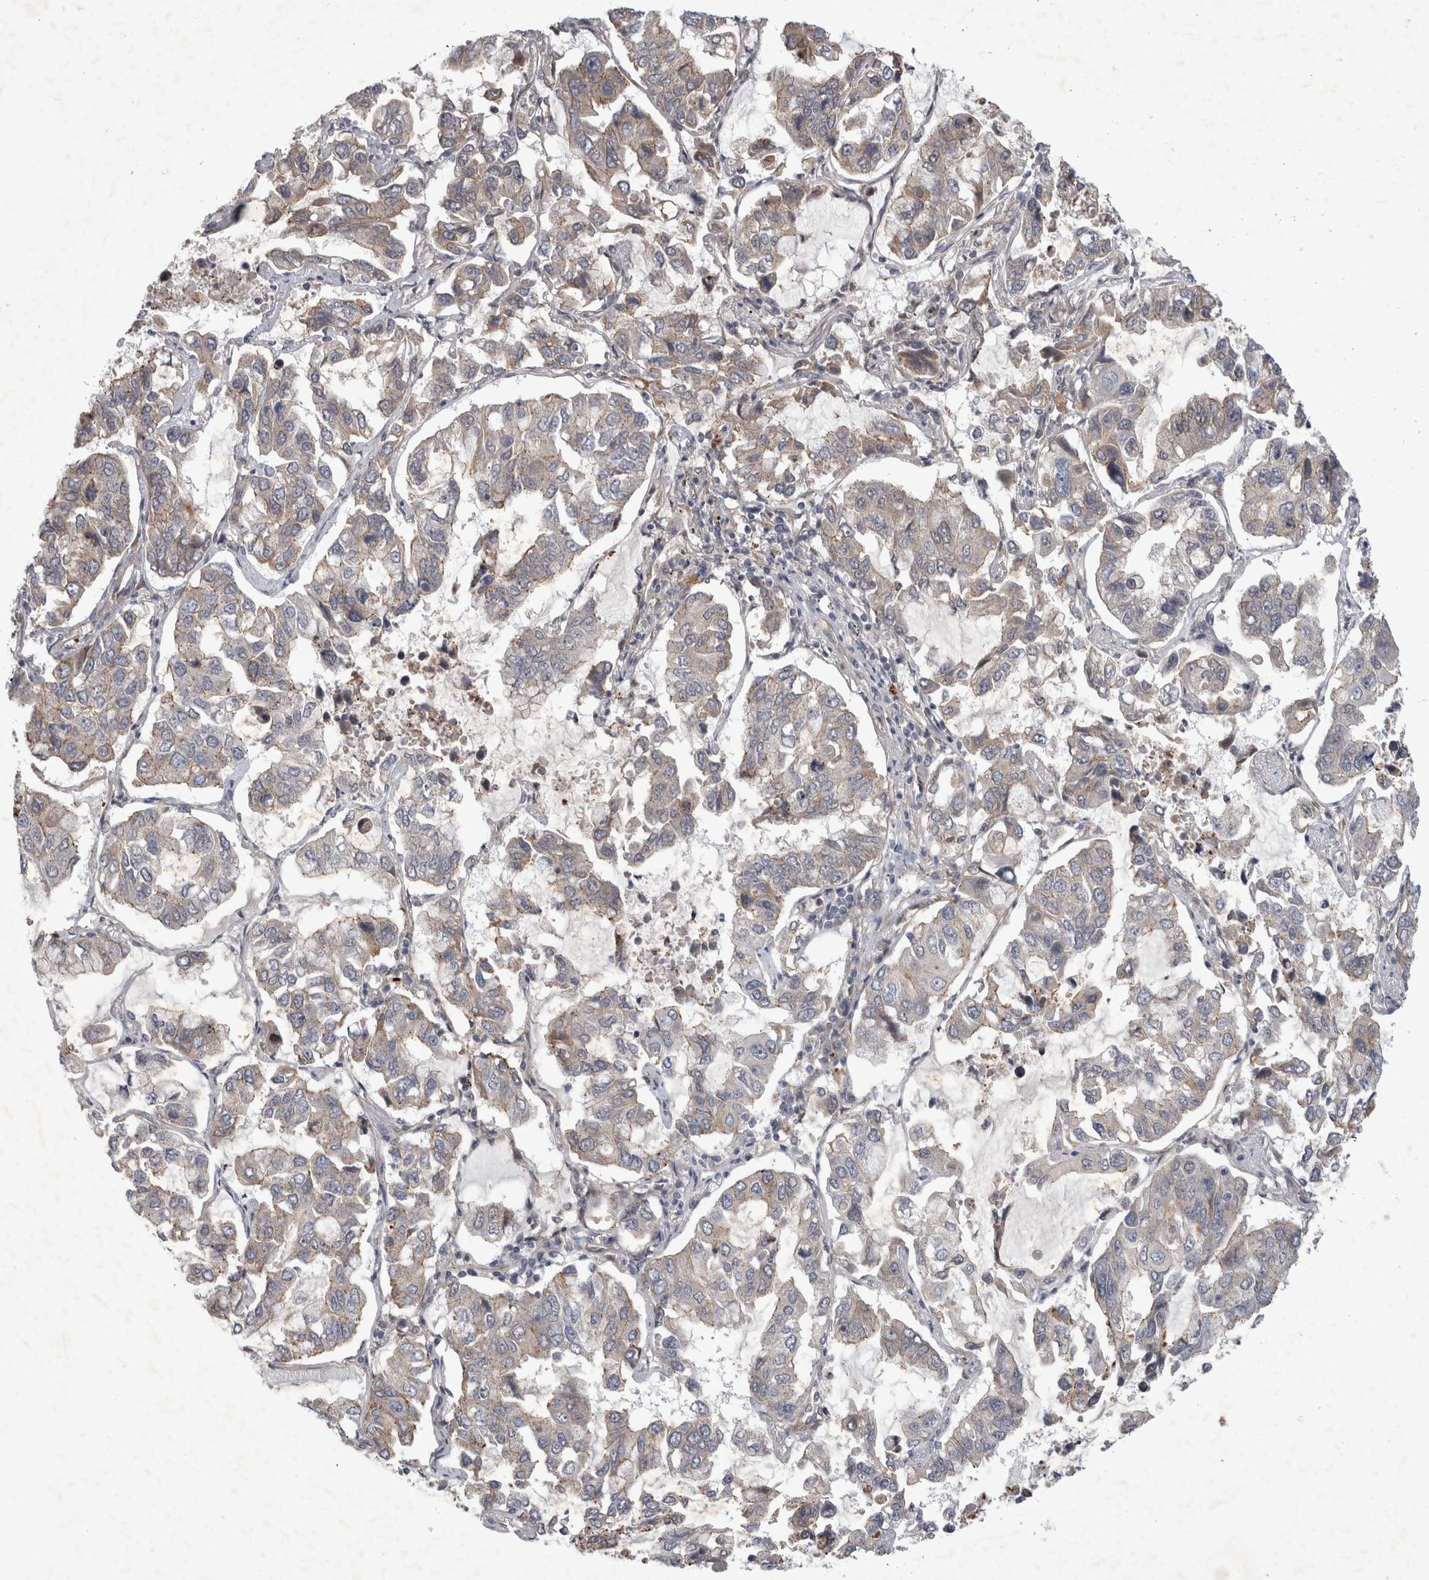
{"staining": {"intensity": "weak", "quantity": "25%-75%", "location": "cytoplasmic/membranous"}, "tissue": "lung cancer", "cell_type": "Tumor cells", "image_type": "cancer", "snomed": [{"axis": "morphology", "description": "Adenocarcinoma, NOS"}, {"axis": "topography", "description": "Lung"}], "caption": "Protein staining of lung cancer (adenocarcinoma) tissue displays weak cytoplasmic/membranous positivity in approximately 25%-75% of tumor cells. The protein is shown in brown color, while the nuclei are stained blue.", "gene": "PARP11", "patient": {"sex": "male", "age": 64}}